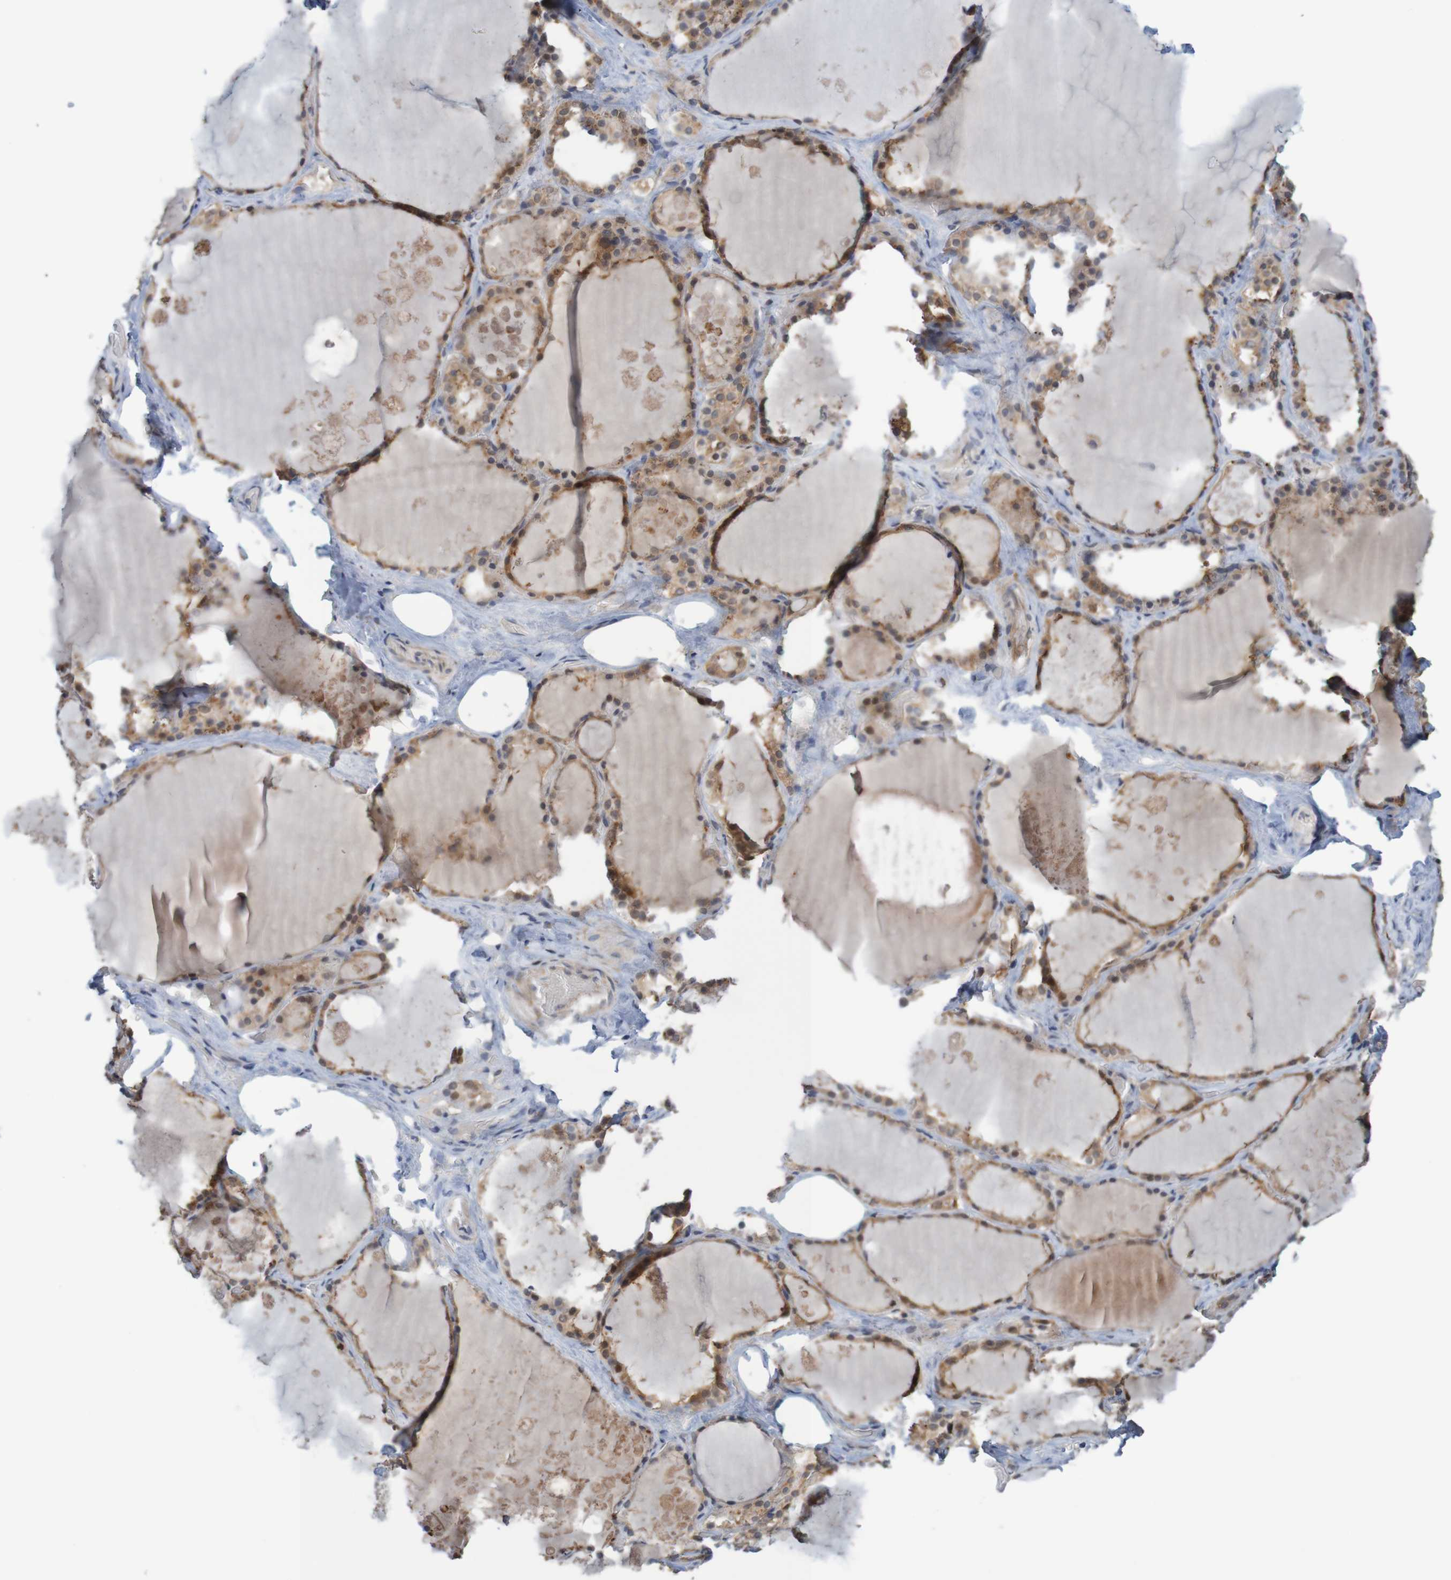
{"staining": {"intensity": "moderate", "quantity": ">75%", "location": "cytoplasmic/membranous"}, "tissue": "thyroid gland", "cell_type": "Glandular cells", "image_type": "normal", "snomed": [{"axis": "morphology", "description": "Normal tissue, NOS"}, {"axis": "topography", "description": "Thyroid gland"}], "caption": "About >75% of glandular cells in normal human thyroid gland display moderate cytoplasmic/membranous protein positivity as visualized by brown immunohistochemical staining.", "gene": "ANKK1", "patient": {"sex": "male", "age": 61}}